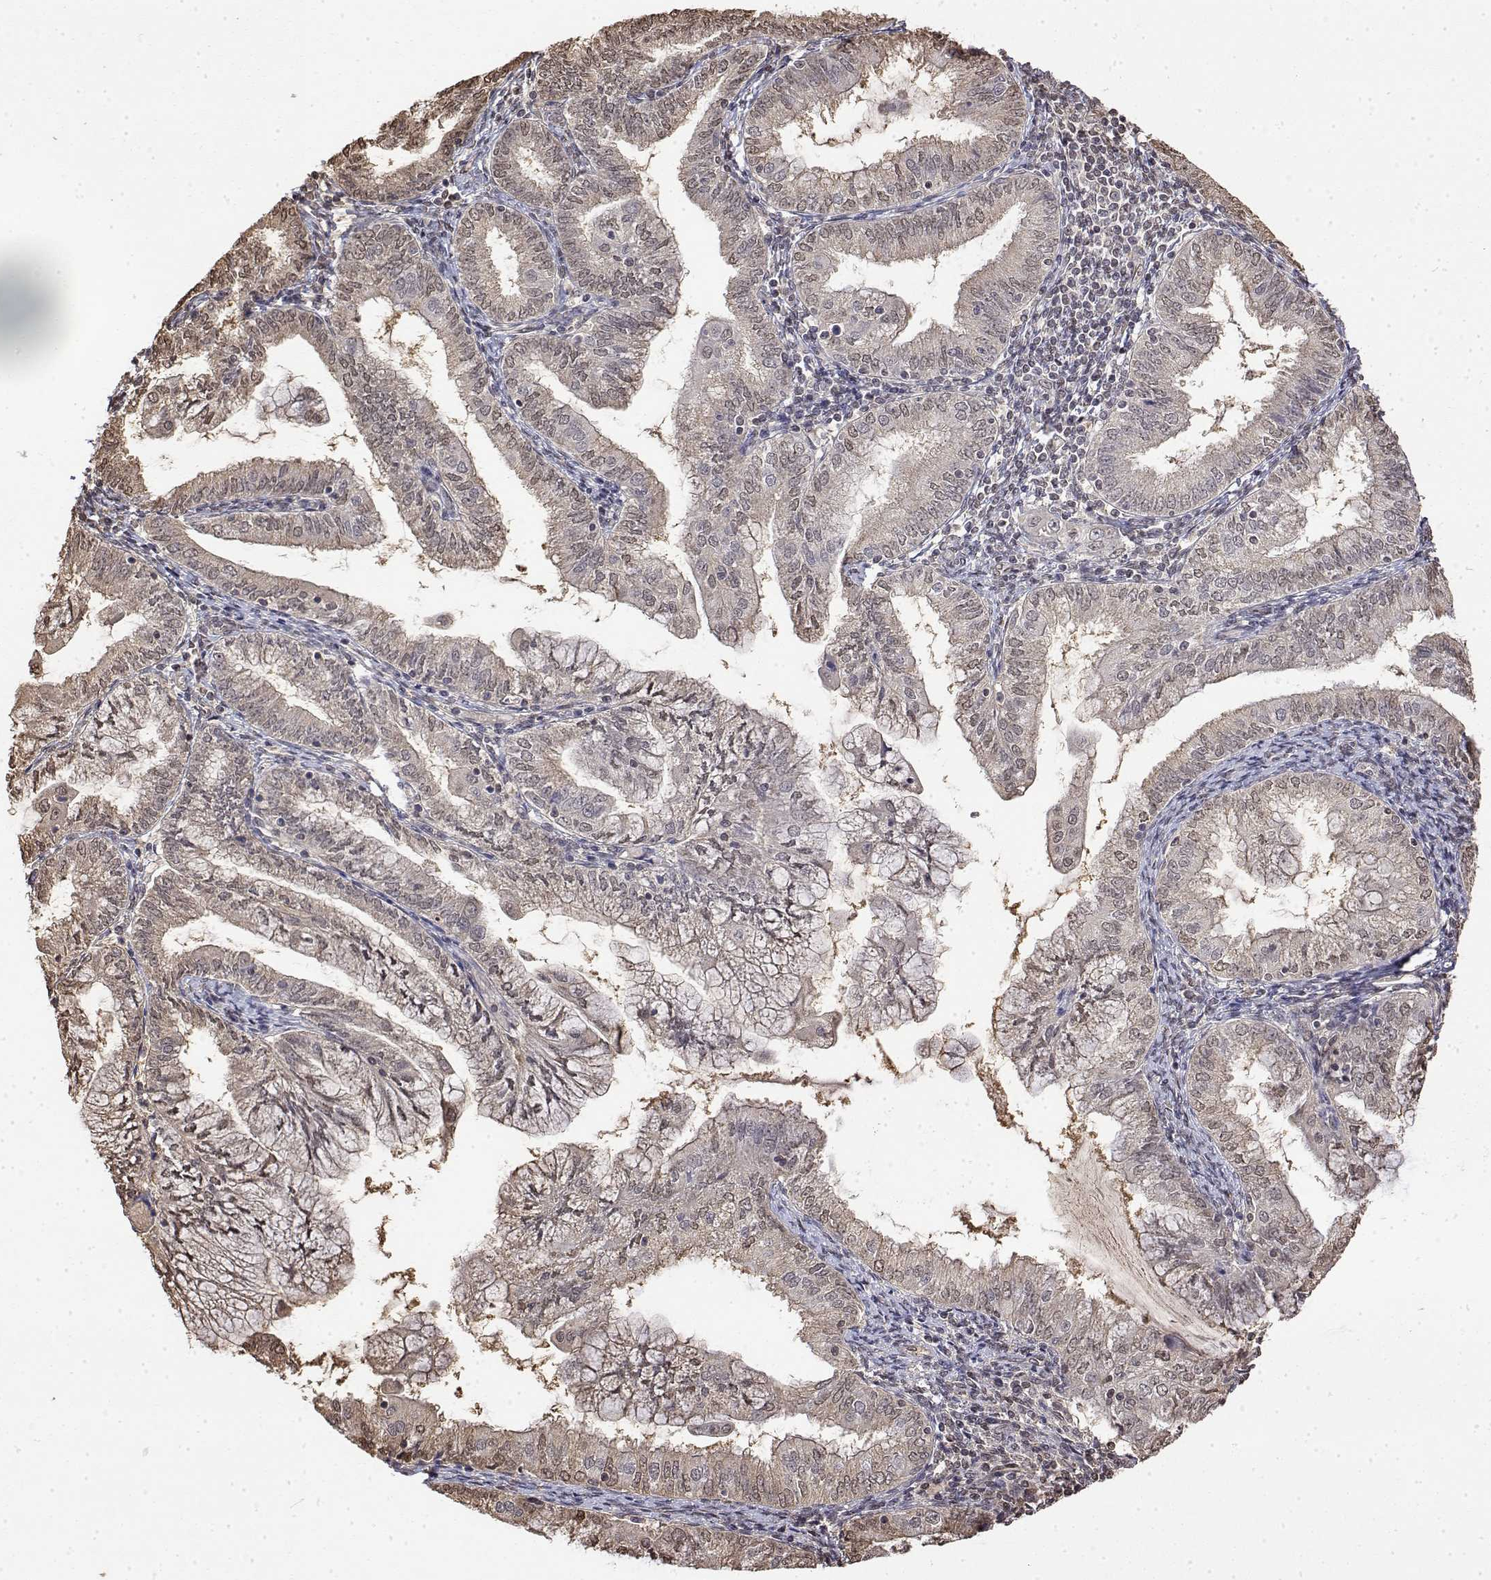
{"staining": {"intensity": "weak", "quantity": ">75%", "location": "nuclear"}, "tissue": "endometrial cancer", "cell_type": "Tumor cells", "image_type": "cancer", "snomed": [{"axis": "morphology", "description": "Adenocarcinoma, NOS"}, {"axis": "topography", "description": "Endometrium"}], "caption": "An image showing weak nuclear staining in about >75% of tumor cells in adenocarcinoma (endometrial), as visualized by brown immunohistochemical staining.", "gene": "TPI1", "patient": {"sex": "female", "age": 55}}